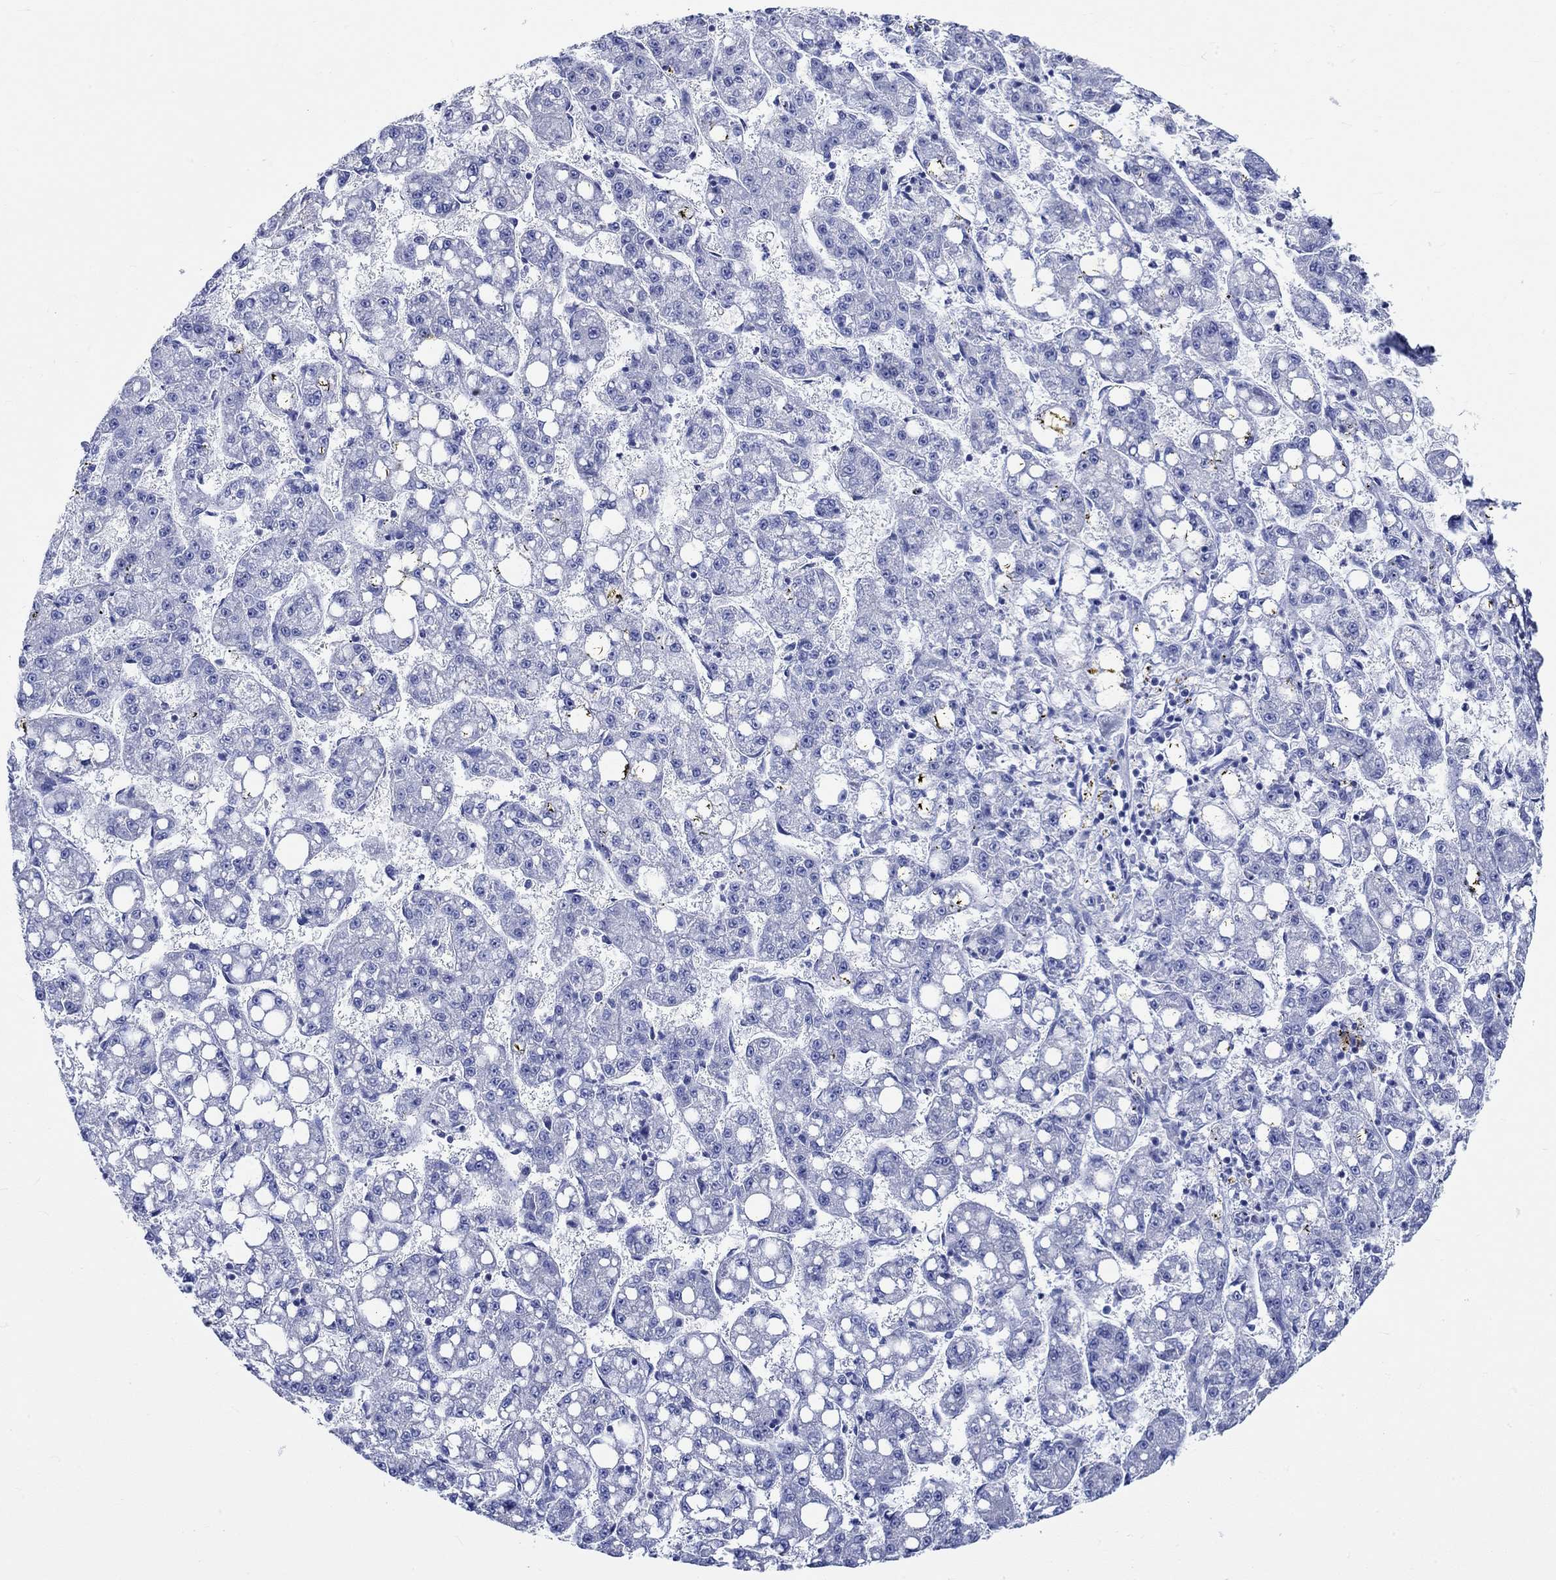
{"staining": {"intensity": "negative", "quantity": "none", "location": "none"}, "tissue": "liver cancer", "cell_type": "Tumor cells", "image_type": "cancer", "snomed": [{"axis": "morphology", "description": "Carcinoma, Hepatocellular, NOS"}, {"axis": "topography", "description": "Liver"}], "caption": "IHC of human liver cancer displays no positivity in tumor cells.", "gene": "PTPRN2", "patient": {"sex": "female", "age": 65}}